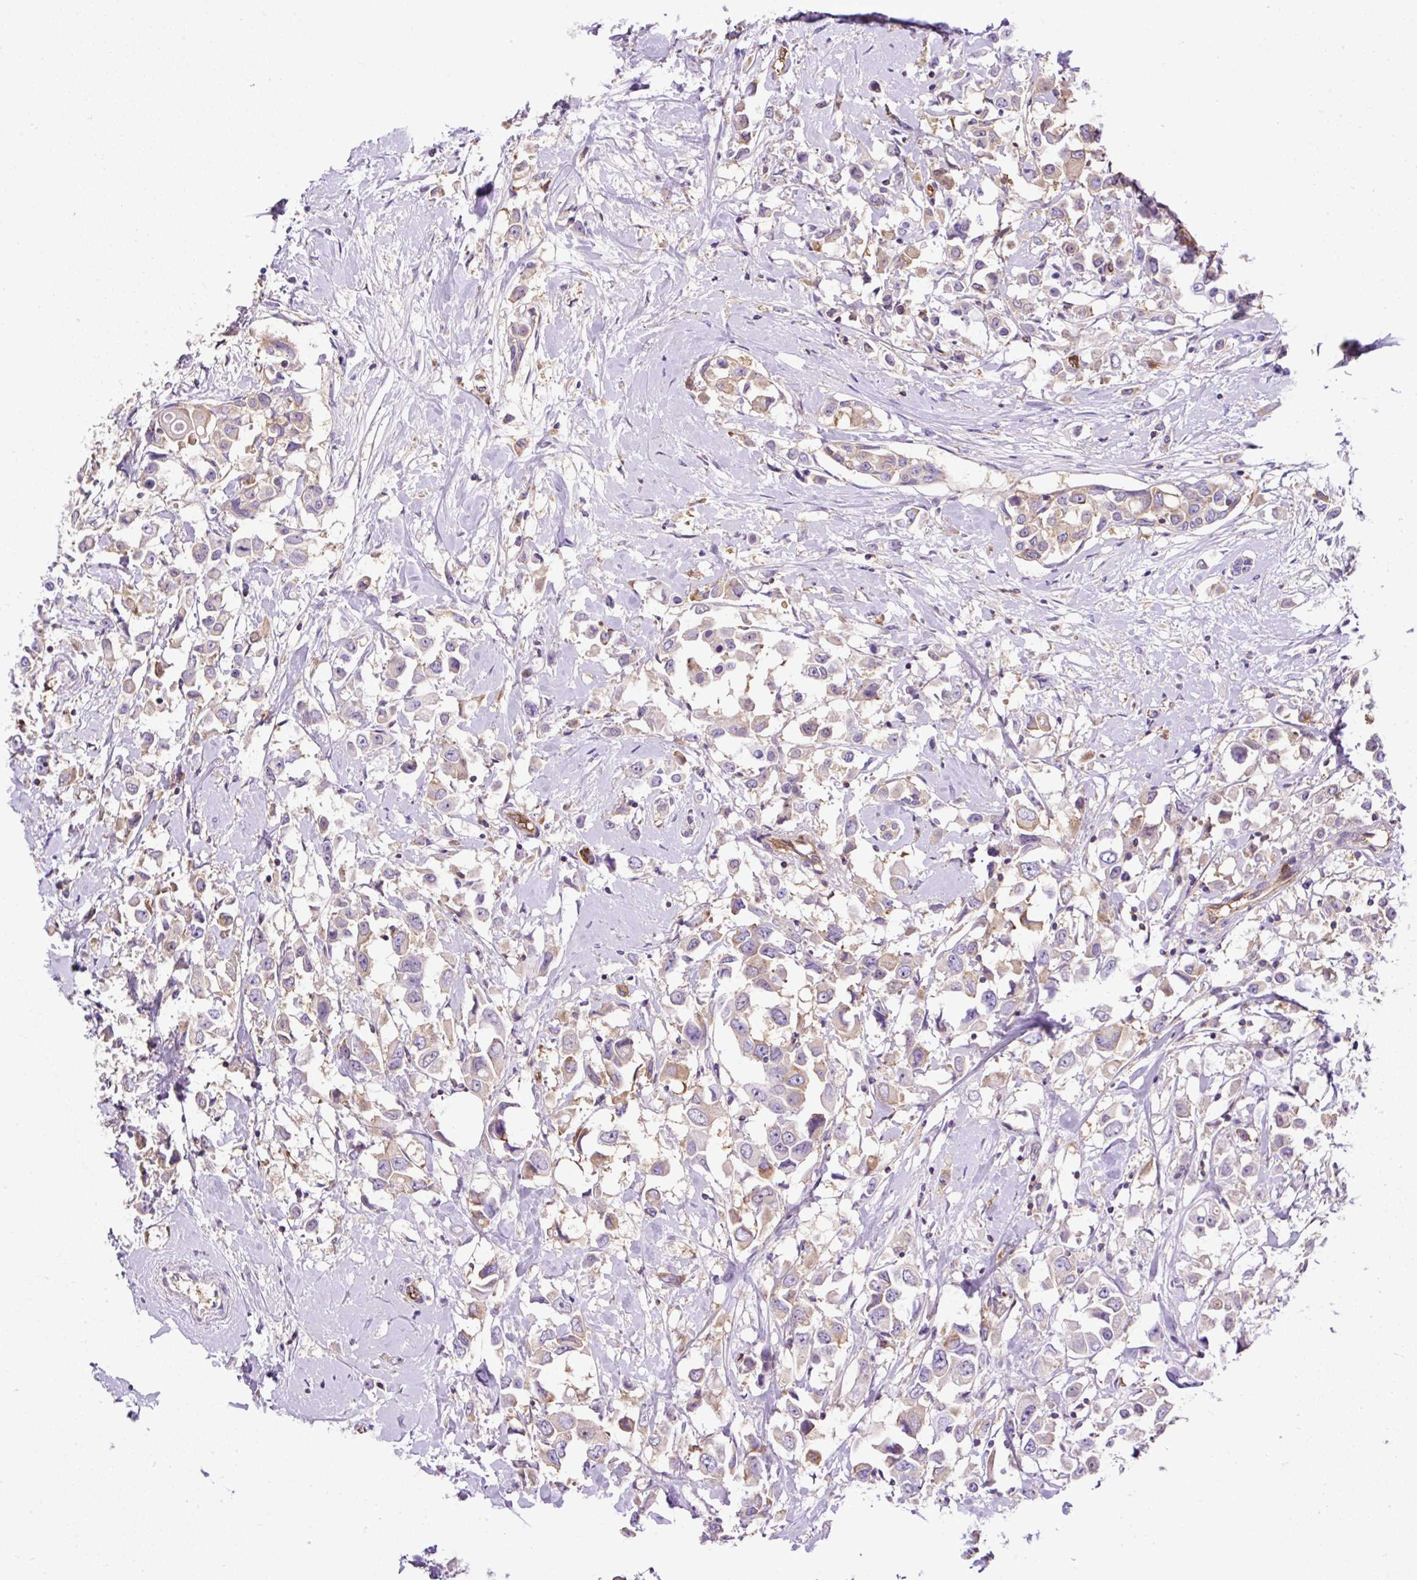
{"staining": {"intensity": "weak", "quantity": "<25%", "location": "cytoplasmic/membranous"}, "tissue": "breast cancer", "cell_type": "Tumor cells", "image_type": "cancer", "snomed": [{"axis": "morphology", "description": "Duct carcinoma"}, {"axis": "topography", "description": "Breast"}], "caption": "Breast cancer (intraductal carcinoma) was stained to show a protein in brown. There is no significant positivity in tumor cells.", "gene": "MAP1S", "patient": {"sex": "female", "age": 61}}